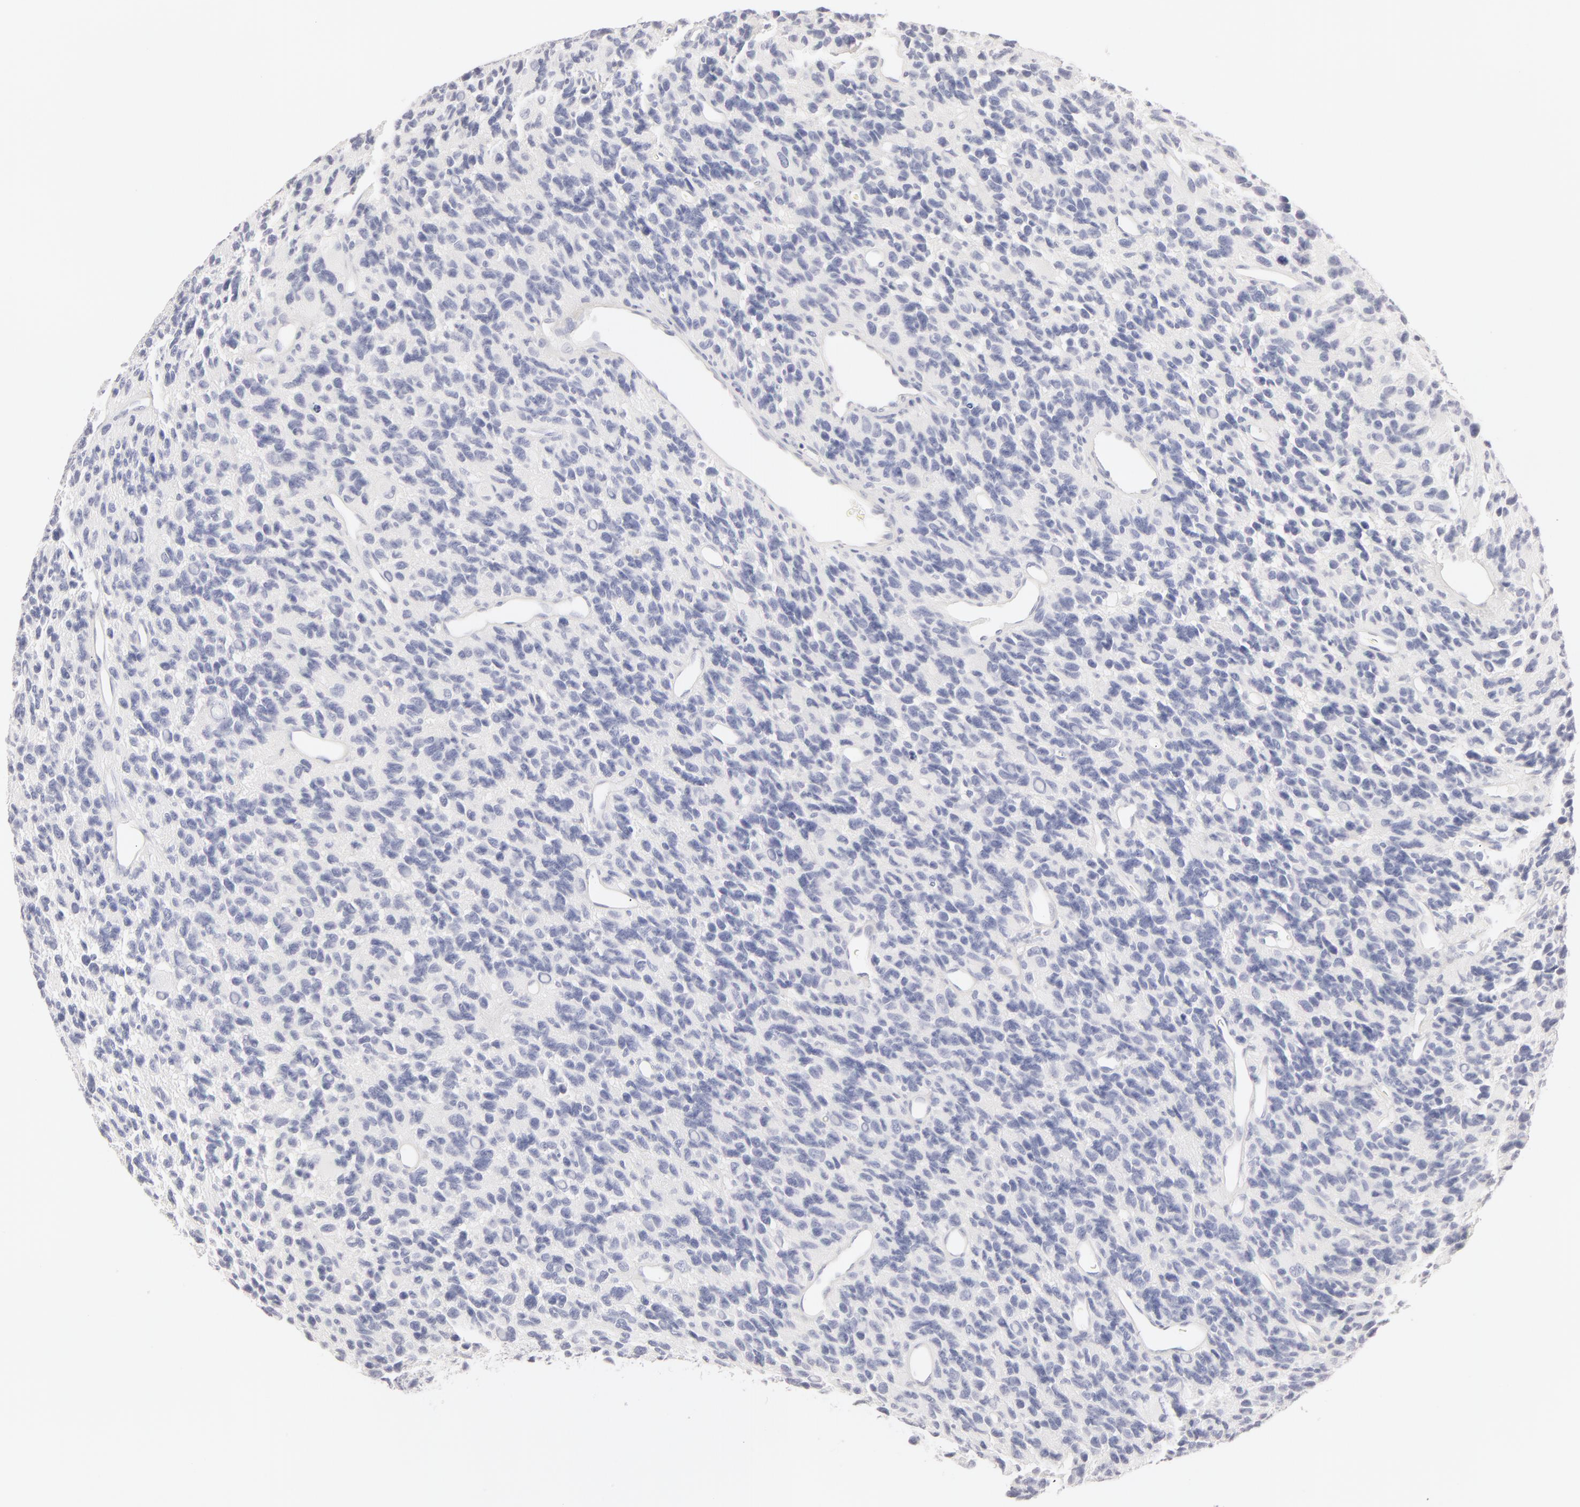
{"staining": {"intensity": "negative", "quantity": "none", "location": "none"}, "tissue": "glioma", "cell_type": "Tumor cells", "image_type": "cancer", "snomed": [{"axis": "morphology", "description": "Glioma, malignant, High grade"}, {"axis": "topography", "description": "Brain"}], "caption": "An IHC image of glioma is shown. There is no staining in tumor cells of glioma.", "gene": "LGALS7B", "patient": {"sex": "male", "age": 77}}